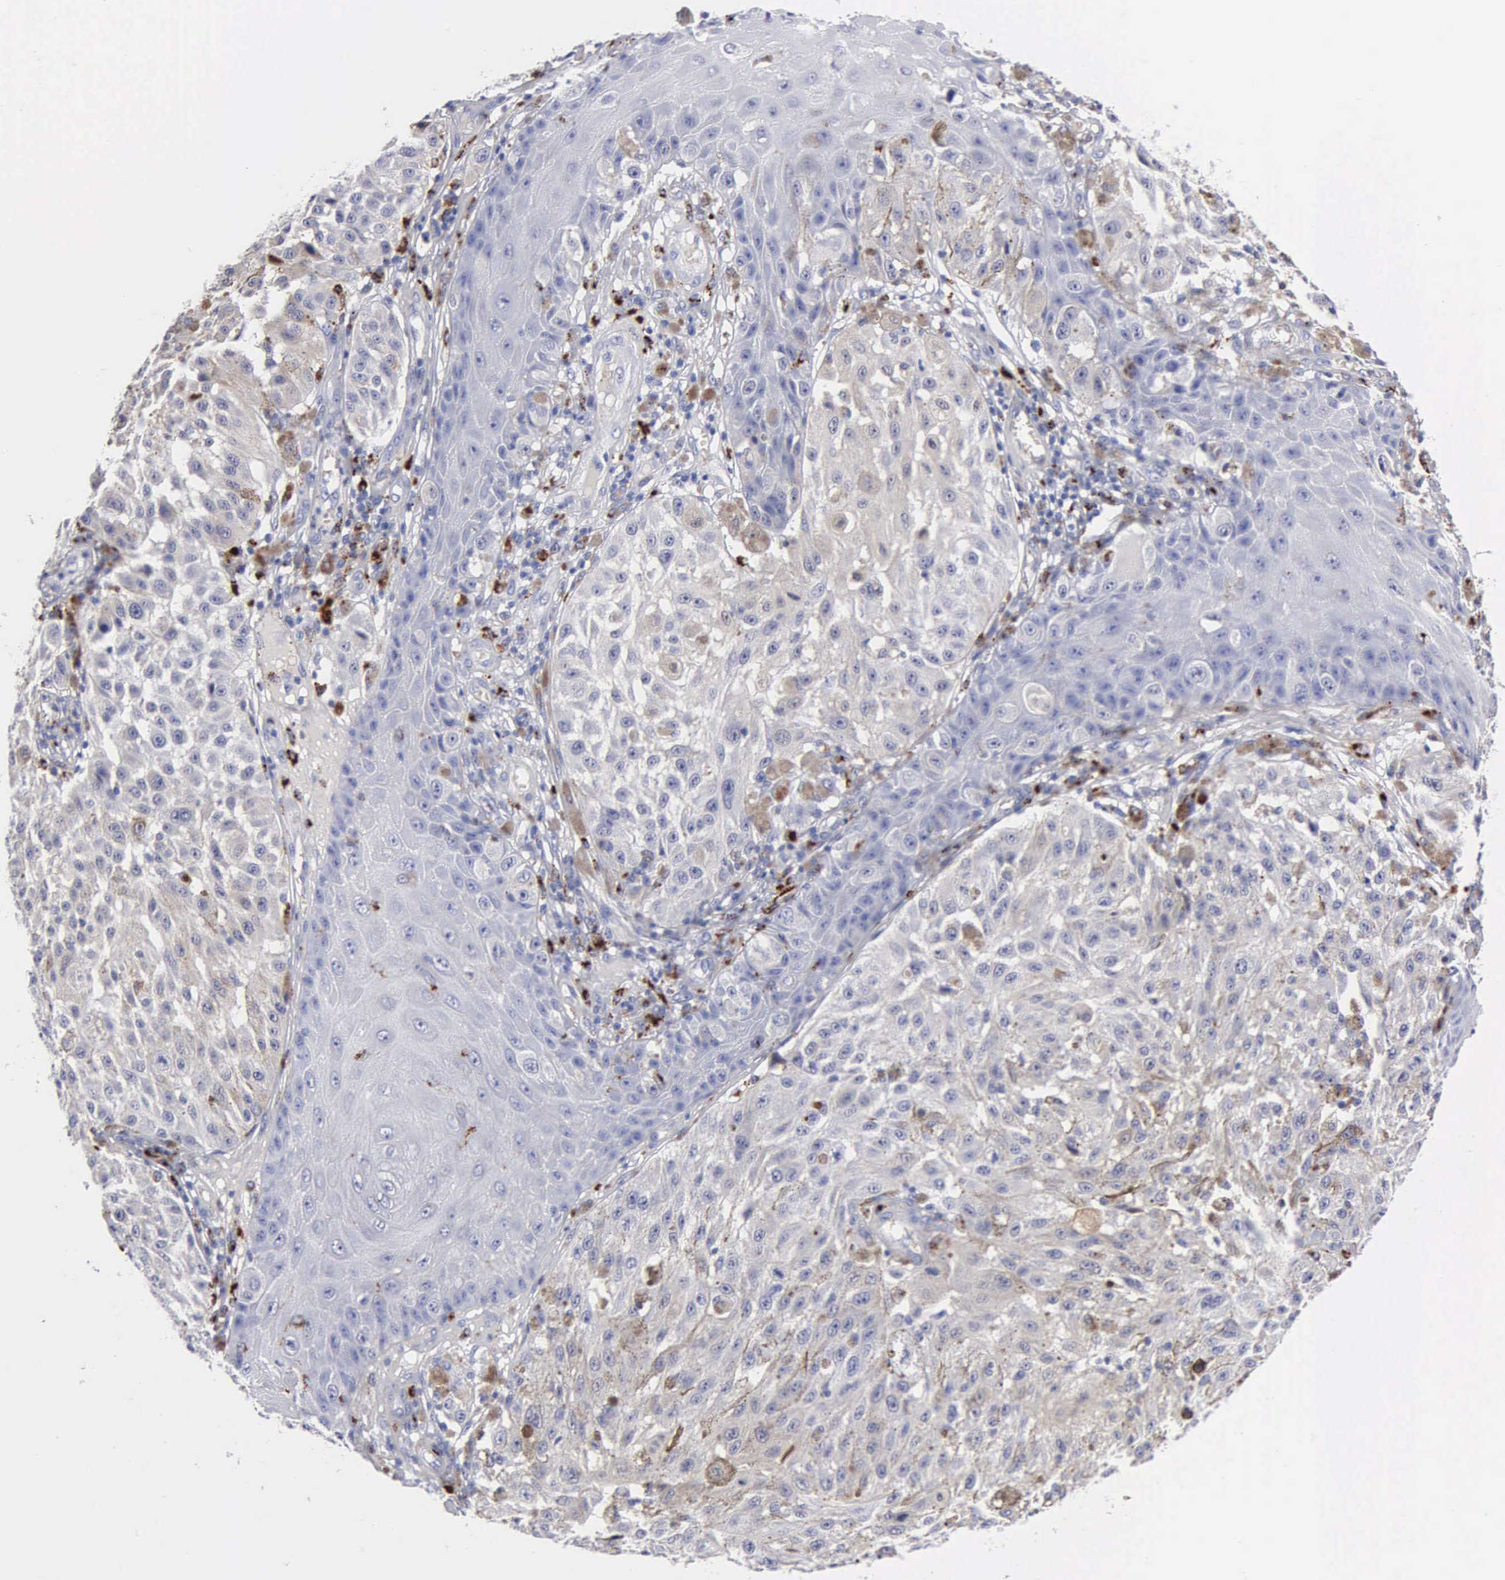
{"staining": {"intensity": "weak", "quantity": "25%-75%", "location": "cytoplasmic/membranous"}, "tissue": "melanoma", "cell_type": "Tumor cells", "image_type": "cancer", "snomed": [{"axis": "morphology", "description": "Malignant melanoma, NOS"}, {"axis": "topography", "description": "Skin"}], "caption": "An immunohistochemistry (IHC) micrograph of neoplastic tissue is shown. Protein staining in brown shows weak cytoplasmic/membranous positivity in malignant melanoma within tumor cells.", "gene": "CTSH", "patient": {"sex": "female", "age": 64}}